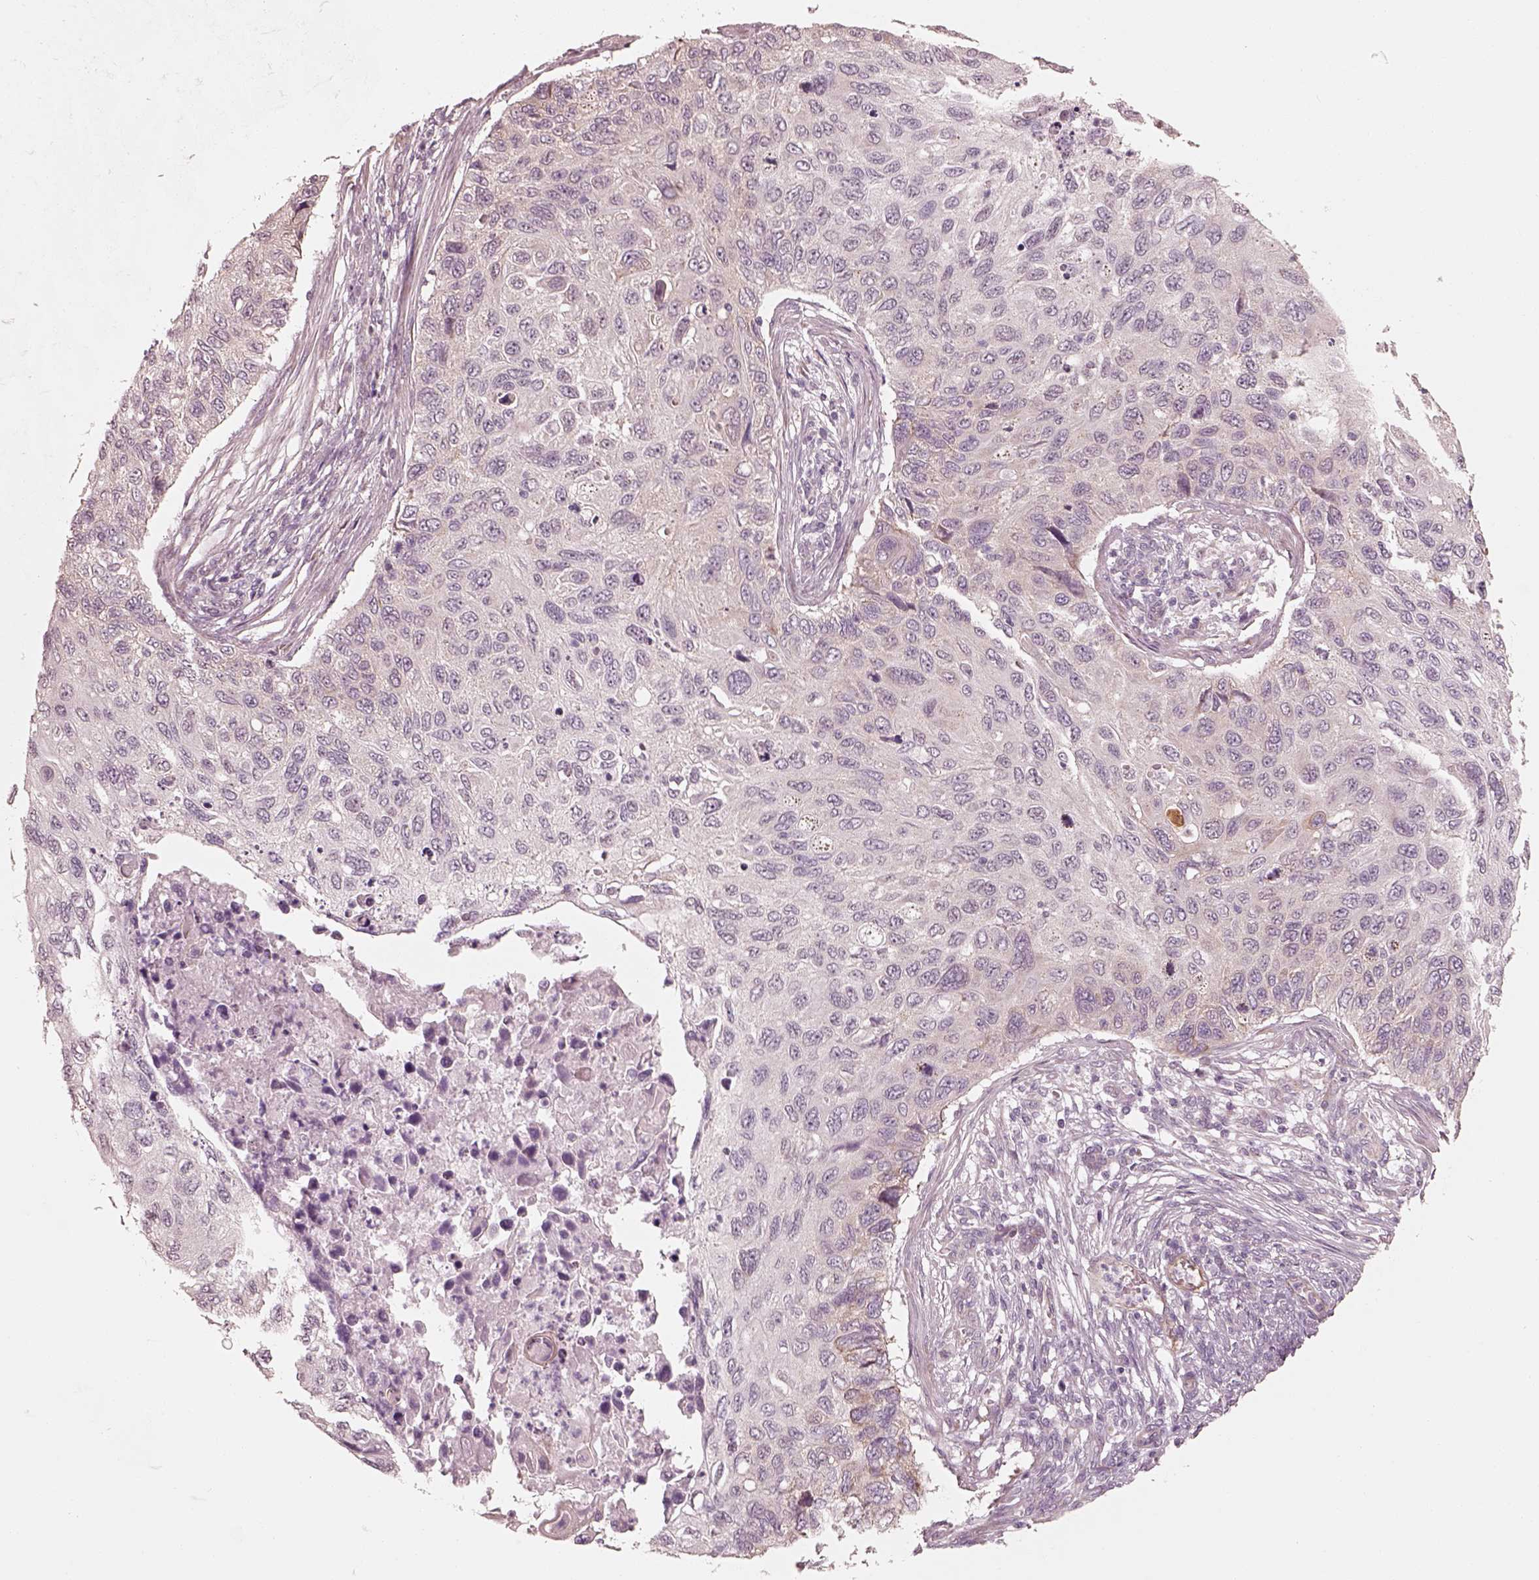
{"staining": {"intensity": "negative", "quantity": "none", "location": "none"}, "tissue": "cervical cancer", "cell_type": "Tumor cells", "image_type": "cancer", "snomed": [{"axis": "morphology", "description": "Squamous cell carcinoma, NOS"}, {"axis": "topography", "description": "Cervix"}], "caption": "The histopathology image reveals no significant positivity in tumor cells of cervical cancer (squamous cell carcinoma). Brightfield microscopy of IHC stained with DAB (brown) and hematoxylin (blue), captured at high magnification.", "gene": "RAB3C", "patient": {"sex": "female", "age": 70}}